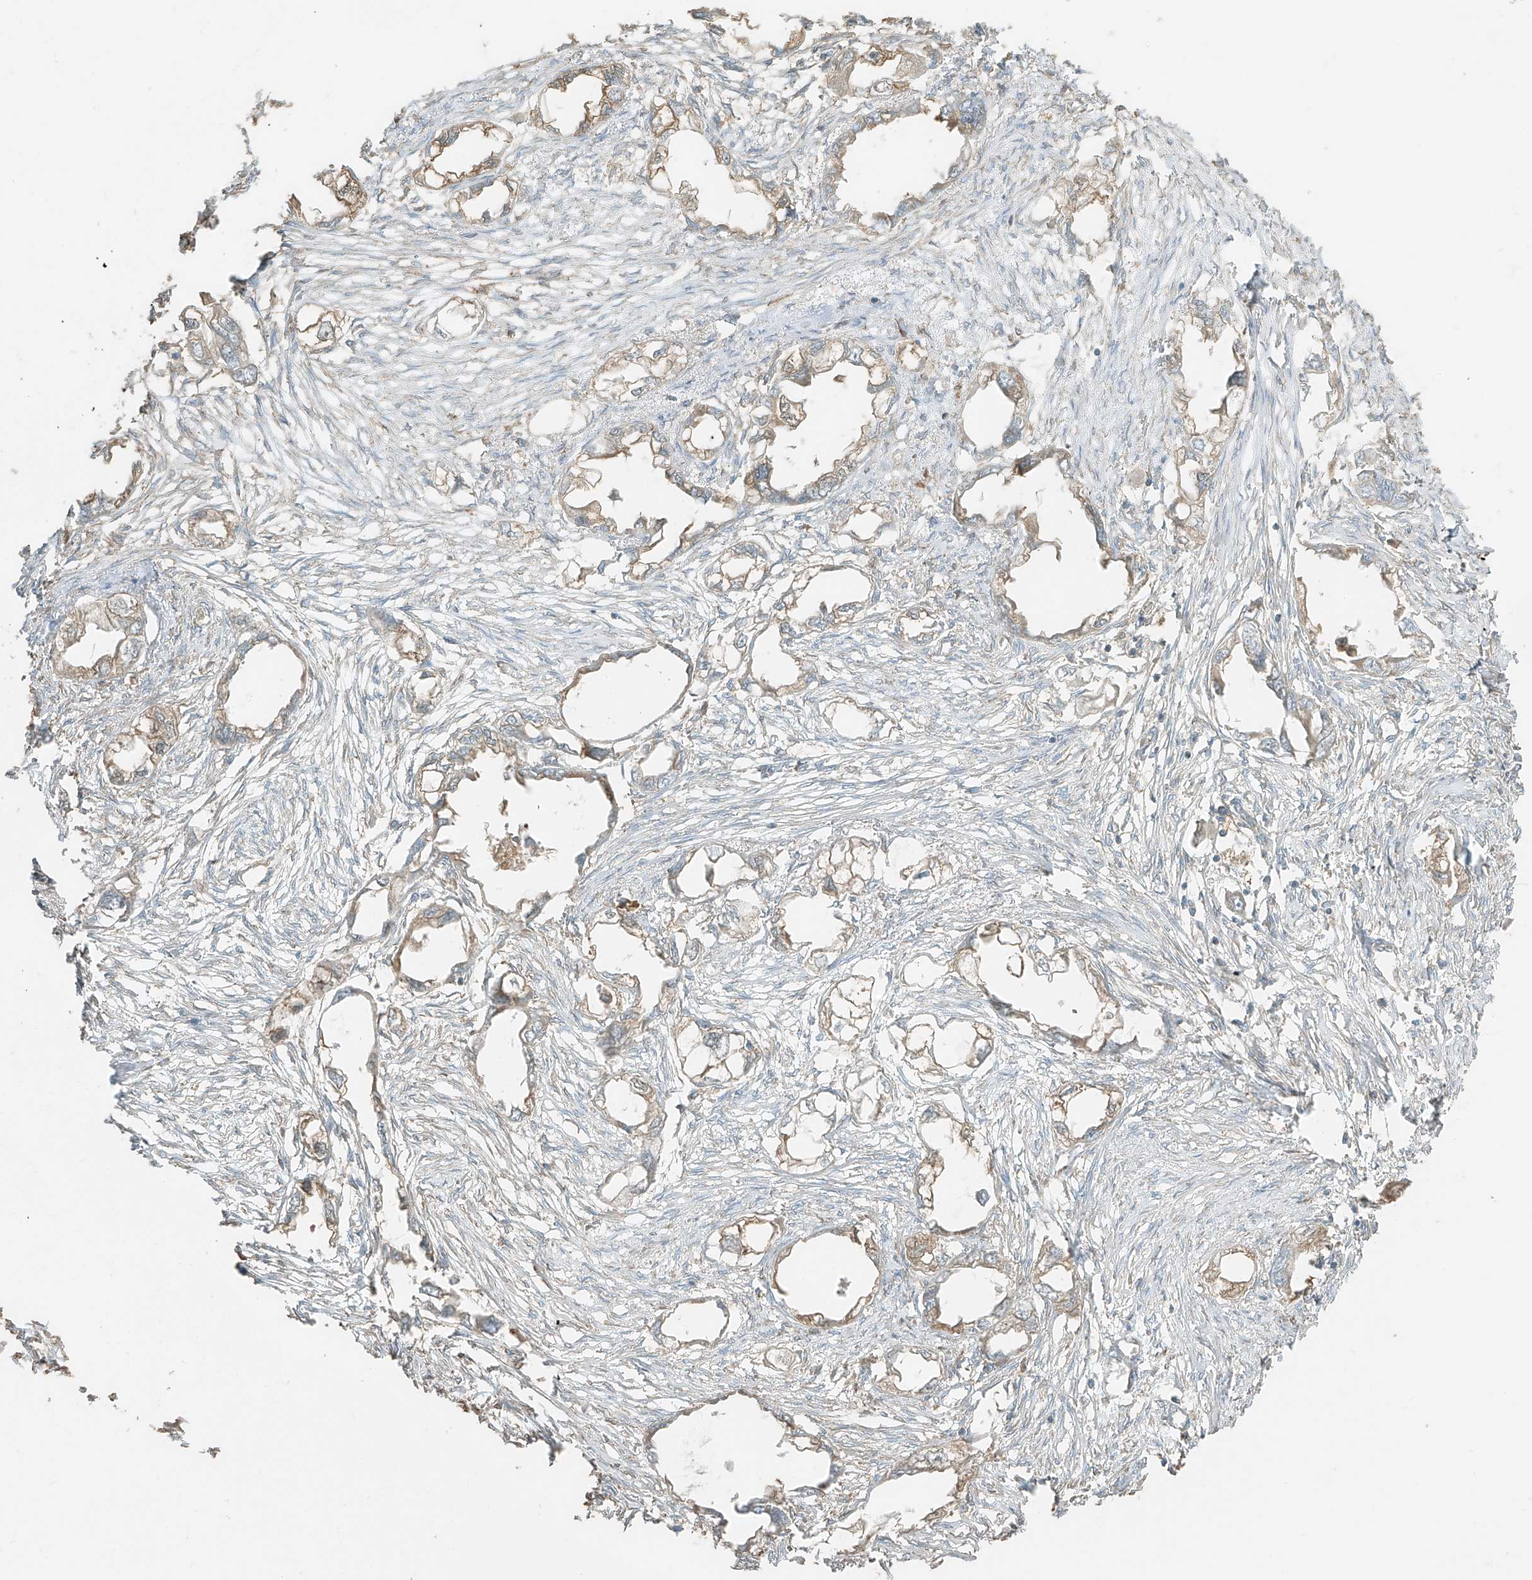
{"staining": {"intensity": "weak", "quantity": ">75%", "location": "cytoplasmic/membranous"}, "tissue": "endometrial cancer", "cell_type": "Tumor cells", "image_type": "cancer", "snomed": [{"axis": "morphology", "description": "Adenocarcinoma, NOS"}, {"axis": "morphology", "description": "Adenocarcinoma, metastatic, NOS"}, {"axis": "topography", "description": "Adipose tissue"}, {"axis": "topography", "description": "Endometrium"}], "caption": "Immunohistochemical staining of human endometrial cancer (adenocarcinoma) reveals weak cytoplasmic/membranous protein positivity in about >75% of tumor cells.", "gene": "RFTN2", "patient": {"sex": "female", "age": 67}}